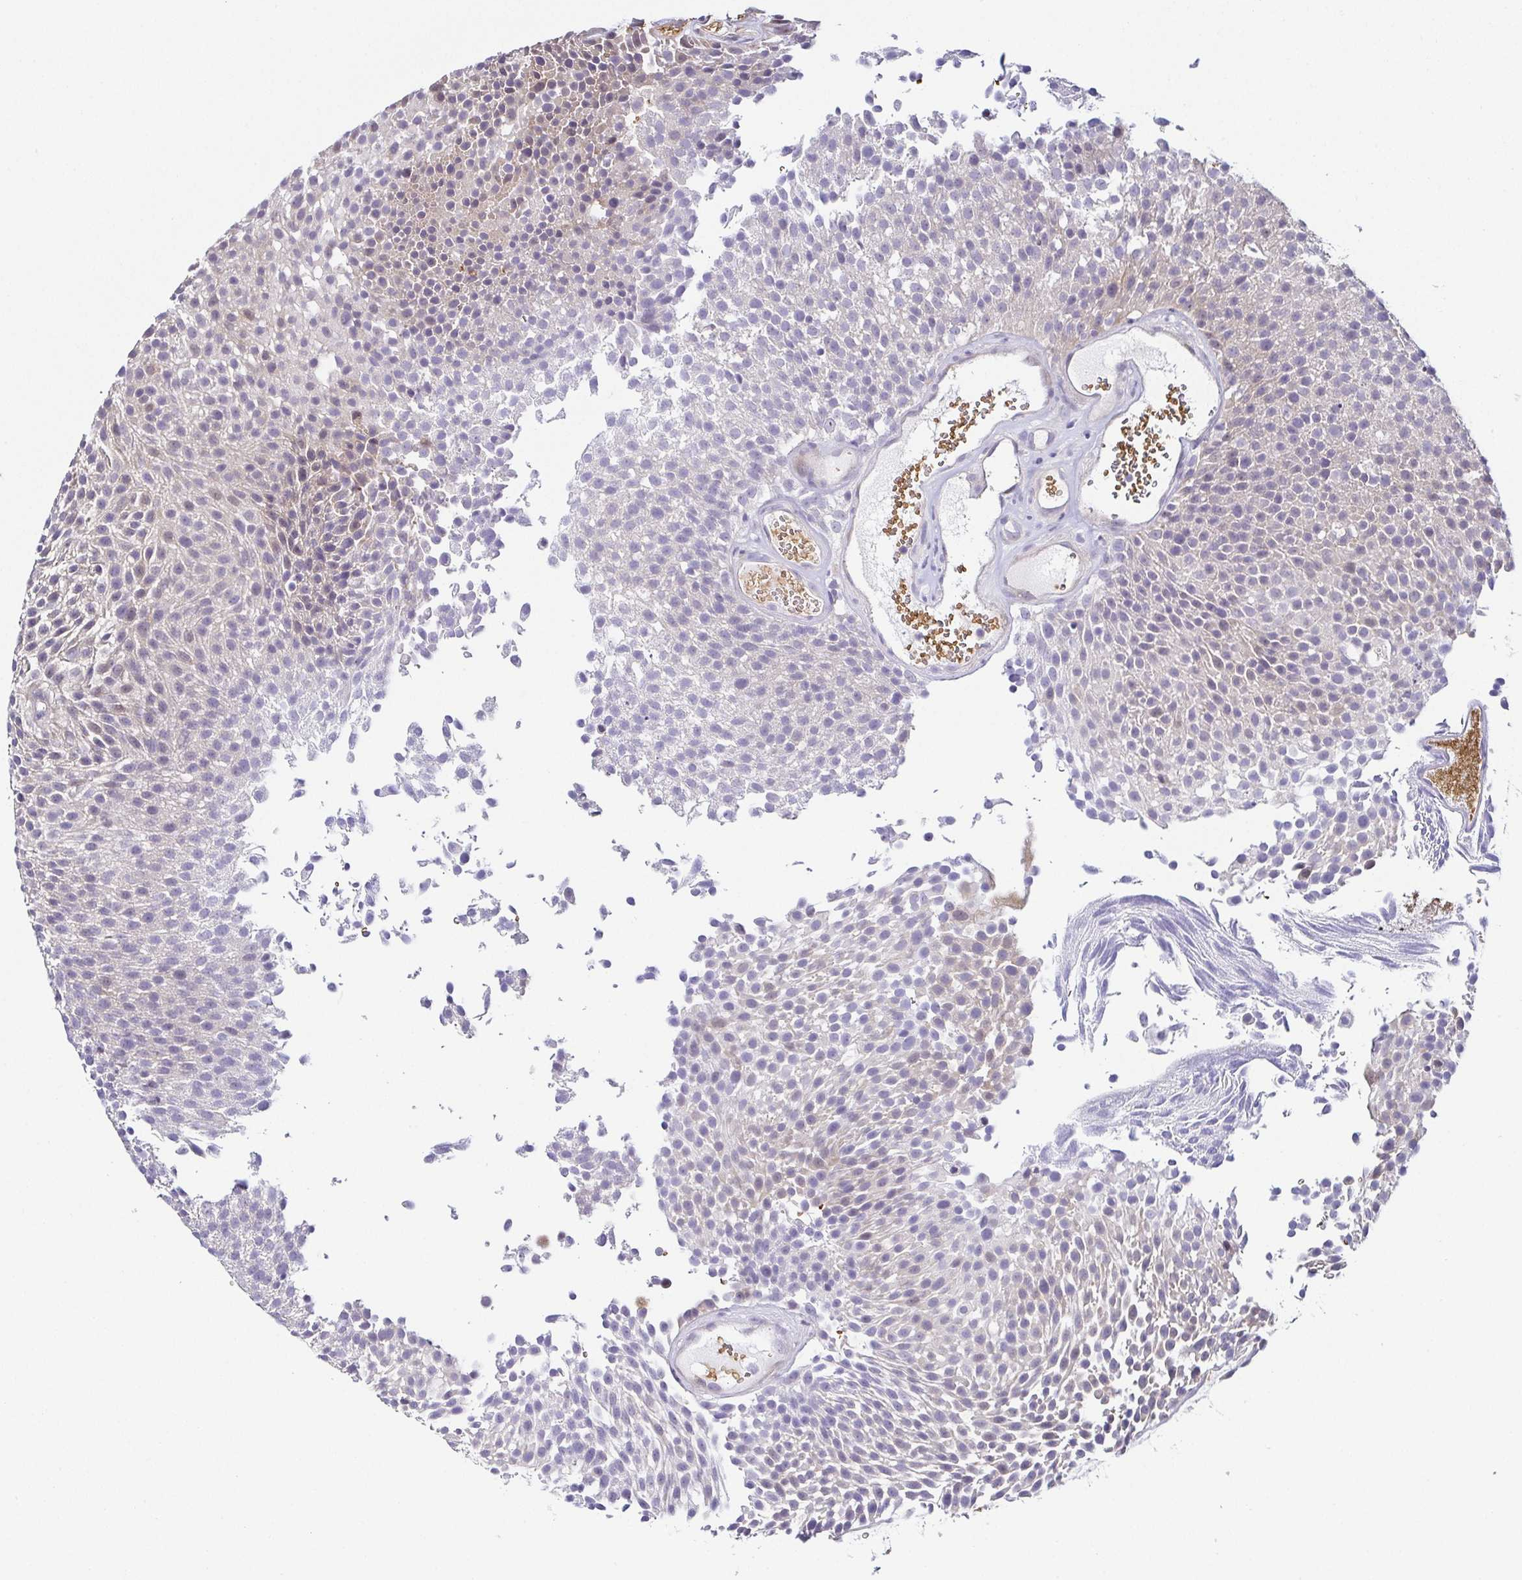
{"staining": {"intensity": "negative", "quantity": "none", "location": "none"}, "tissue": "urothelial cancer", "cell_type": "Tumor cells", "image_type": "cancer", "snomed": [{"axis": "morphology", "description": "Urothelial carcinoma, Low grade"}, {"axis": "topography", "description": "Urinary bladder"}], "caption": "This is a photomicrograph of immunohistochemistry staining of urothelial cancer, which shows no expression in tumor cells. (IHC, brightfield microscopy, high magnification).", "gene": "FAM162B", "patient": {"sex": "female", "age": 79}}